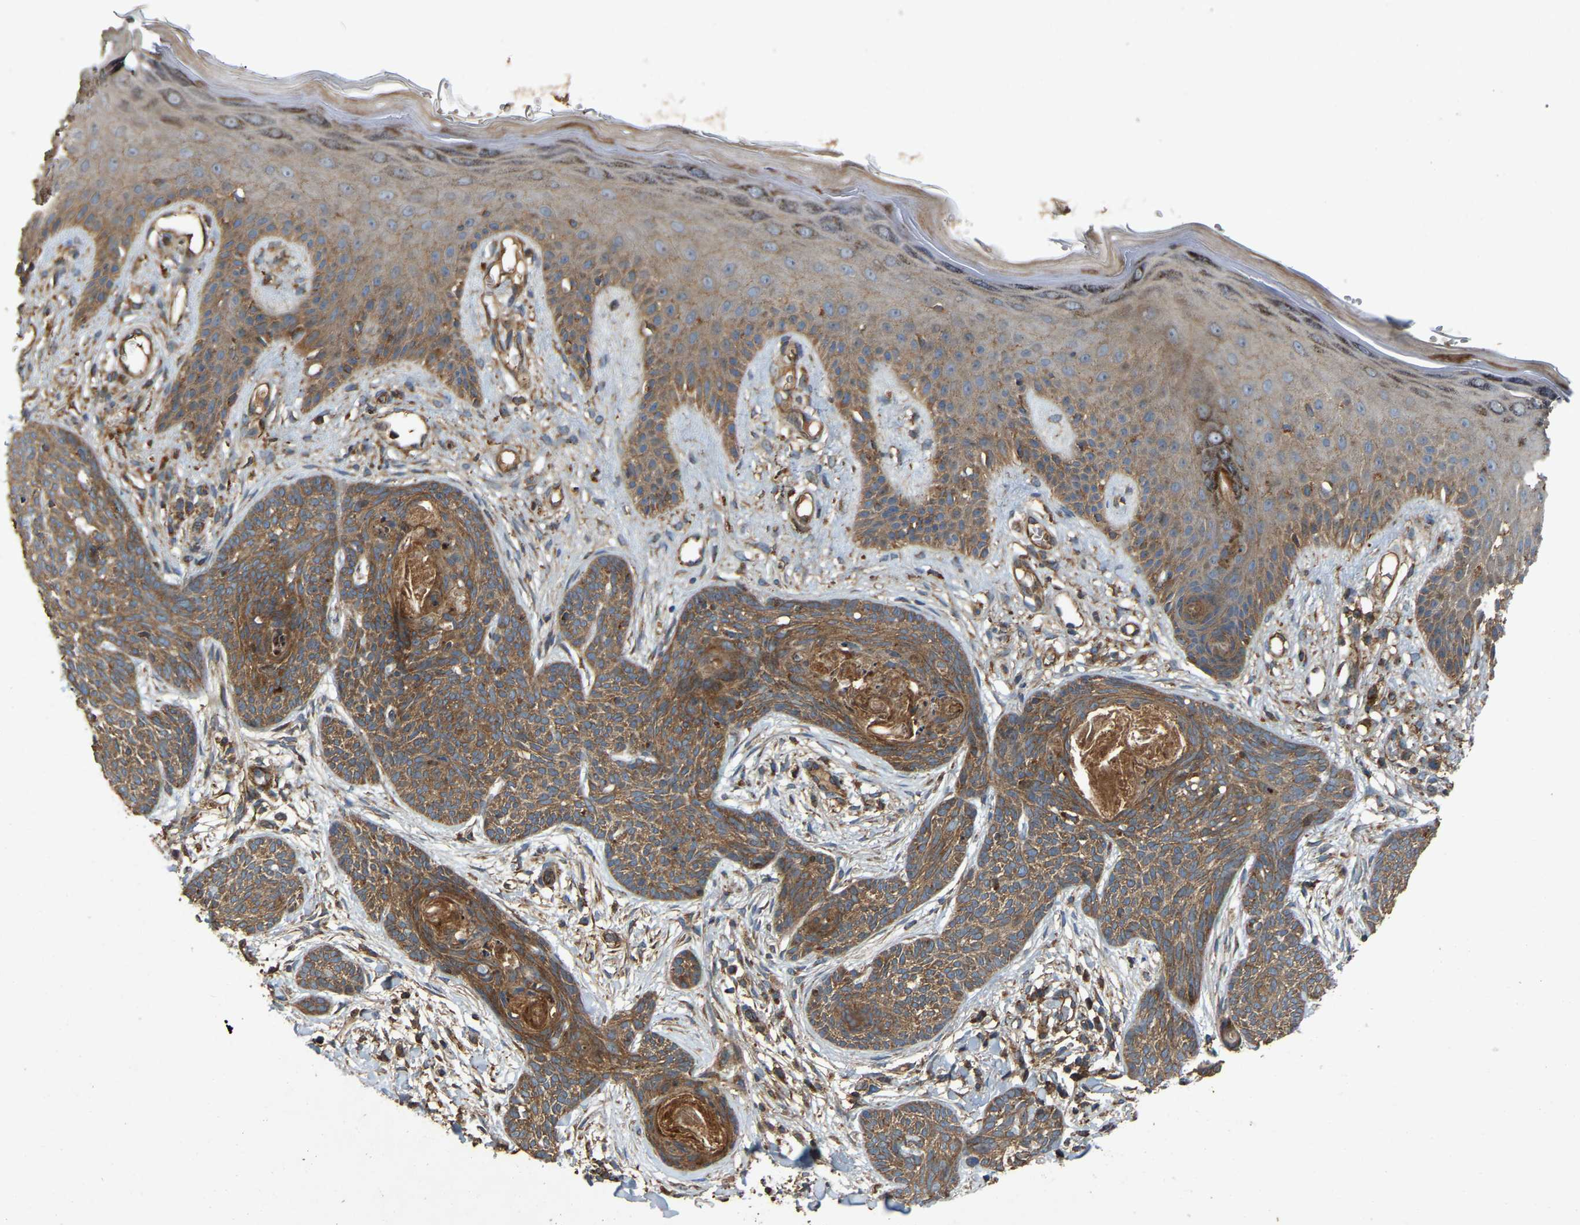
{"staining": {"intensity": "moderate", "quantity": ">75%", "location": "cytoplasmic/membranous"}, "tissue": "skin cancer", "cell_type": "Tumor cells", "image_type": "cancer", "snomed": [{"axis": "morphology", "description": "Basal cell carcinoma"}, {"axis": "topography", "description": "Skin"}], "caption": "Immunohistochemical staining of human skin cancer displays medium levels of moderate cytoplasmic/membranous expression in about >75% of tumor cells.", "gene": "SAMD9L", "patient": {"sex": "female", "age": 59}}